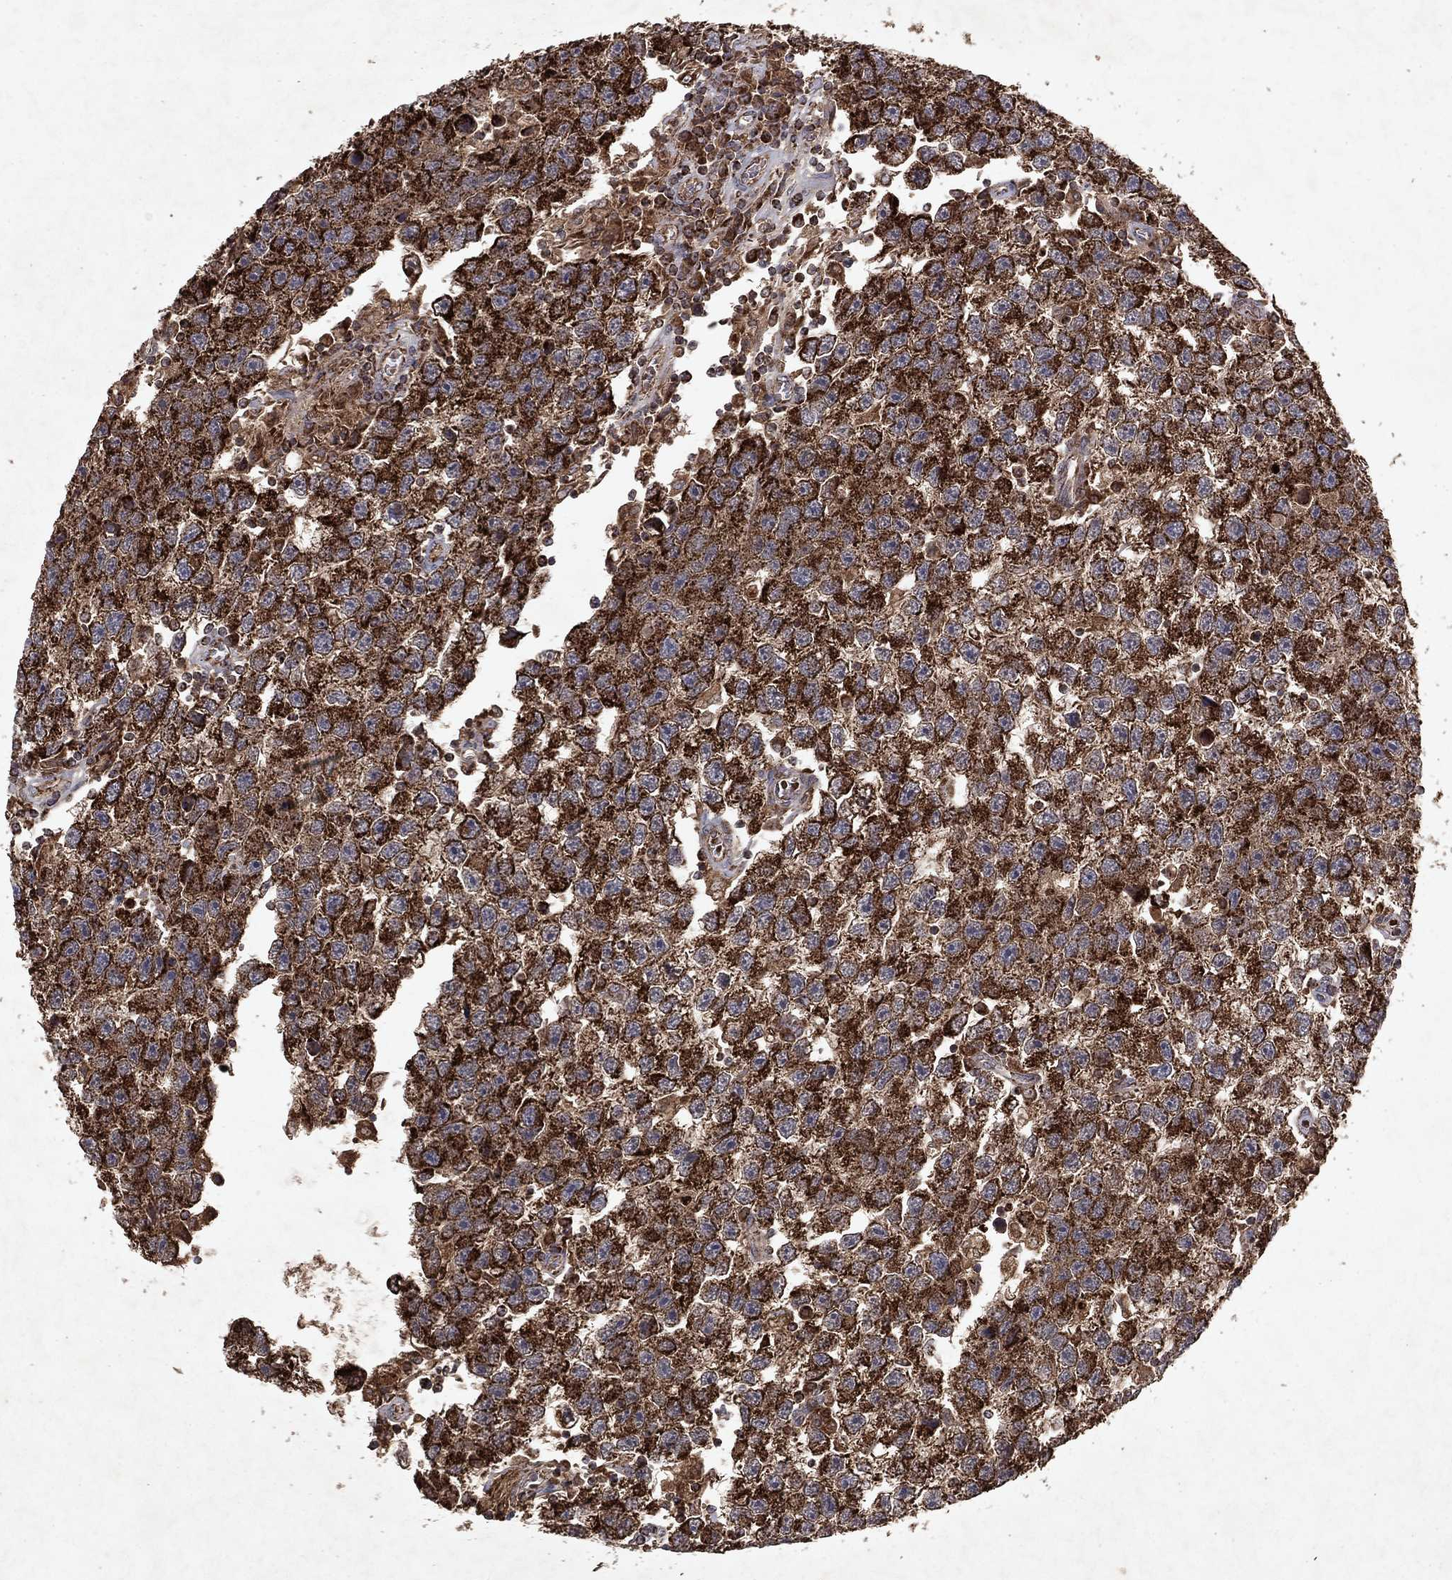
{"staining": {"intensity": "strong", "quantity": ">75%", "location": "cytoplasmic/membranous"}, "tissue": "testis cancer", "cell_type": "Tumor cells", "image_type": "cancer", "snomed": [{"axis": "morphology", "description": "Seminoma, NOS"}, {"axis": "topography", "description": "Testis"}], "caption": "The image displays staining of testis cancer, revealing strong cytoplasmic/membranous protein staining (brown color) within tumor cells. Using DAB (3,3'-diaminobenzidine) (brown) and hematoxylin (blue) stains, captured at high magnification using brightfield microscopy.", "gene": "PYROXD2", "patient": {"sex": "male", "age": 26}}